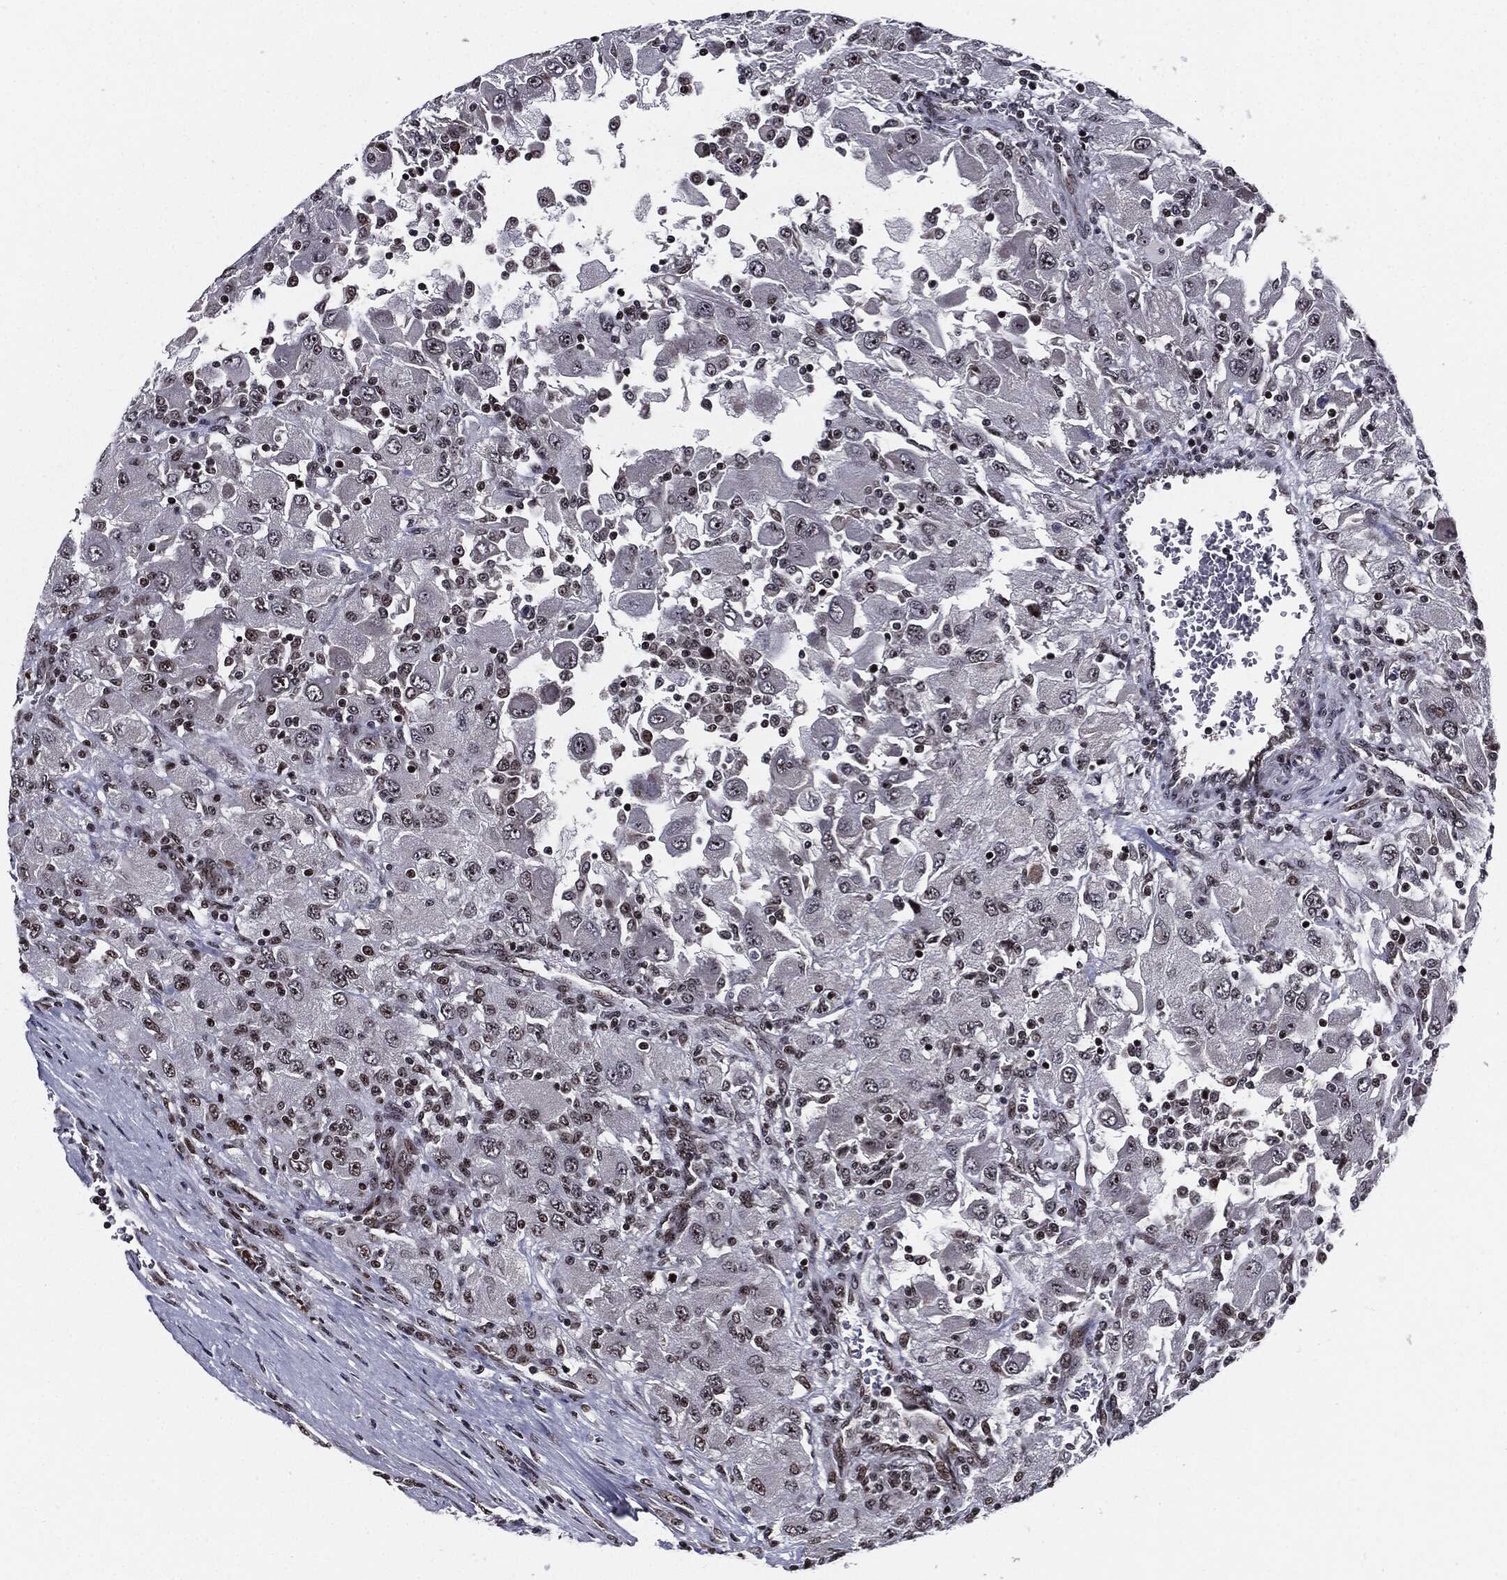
{"staining": {"intensity": "weak", "quantity": "25%-75%", "location": "nuclear"}, "tissue": "renal cancer", "cell_type": "Tumor cells", "image_type": "cancer", "snomed": [{"axis": "morphology", "description": "Adenocarcinoma, NOS"}, {"axis": "topography", "description": "Kidney"}], "caption": "Protein staining of renal adenocarcinoma tissue displays weak nuclear expression in about 25%-75% of tumor cells.", "gene": "ZFP91", "patient": {"sex": "female", "age": 67}}